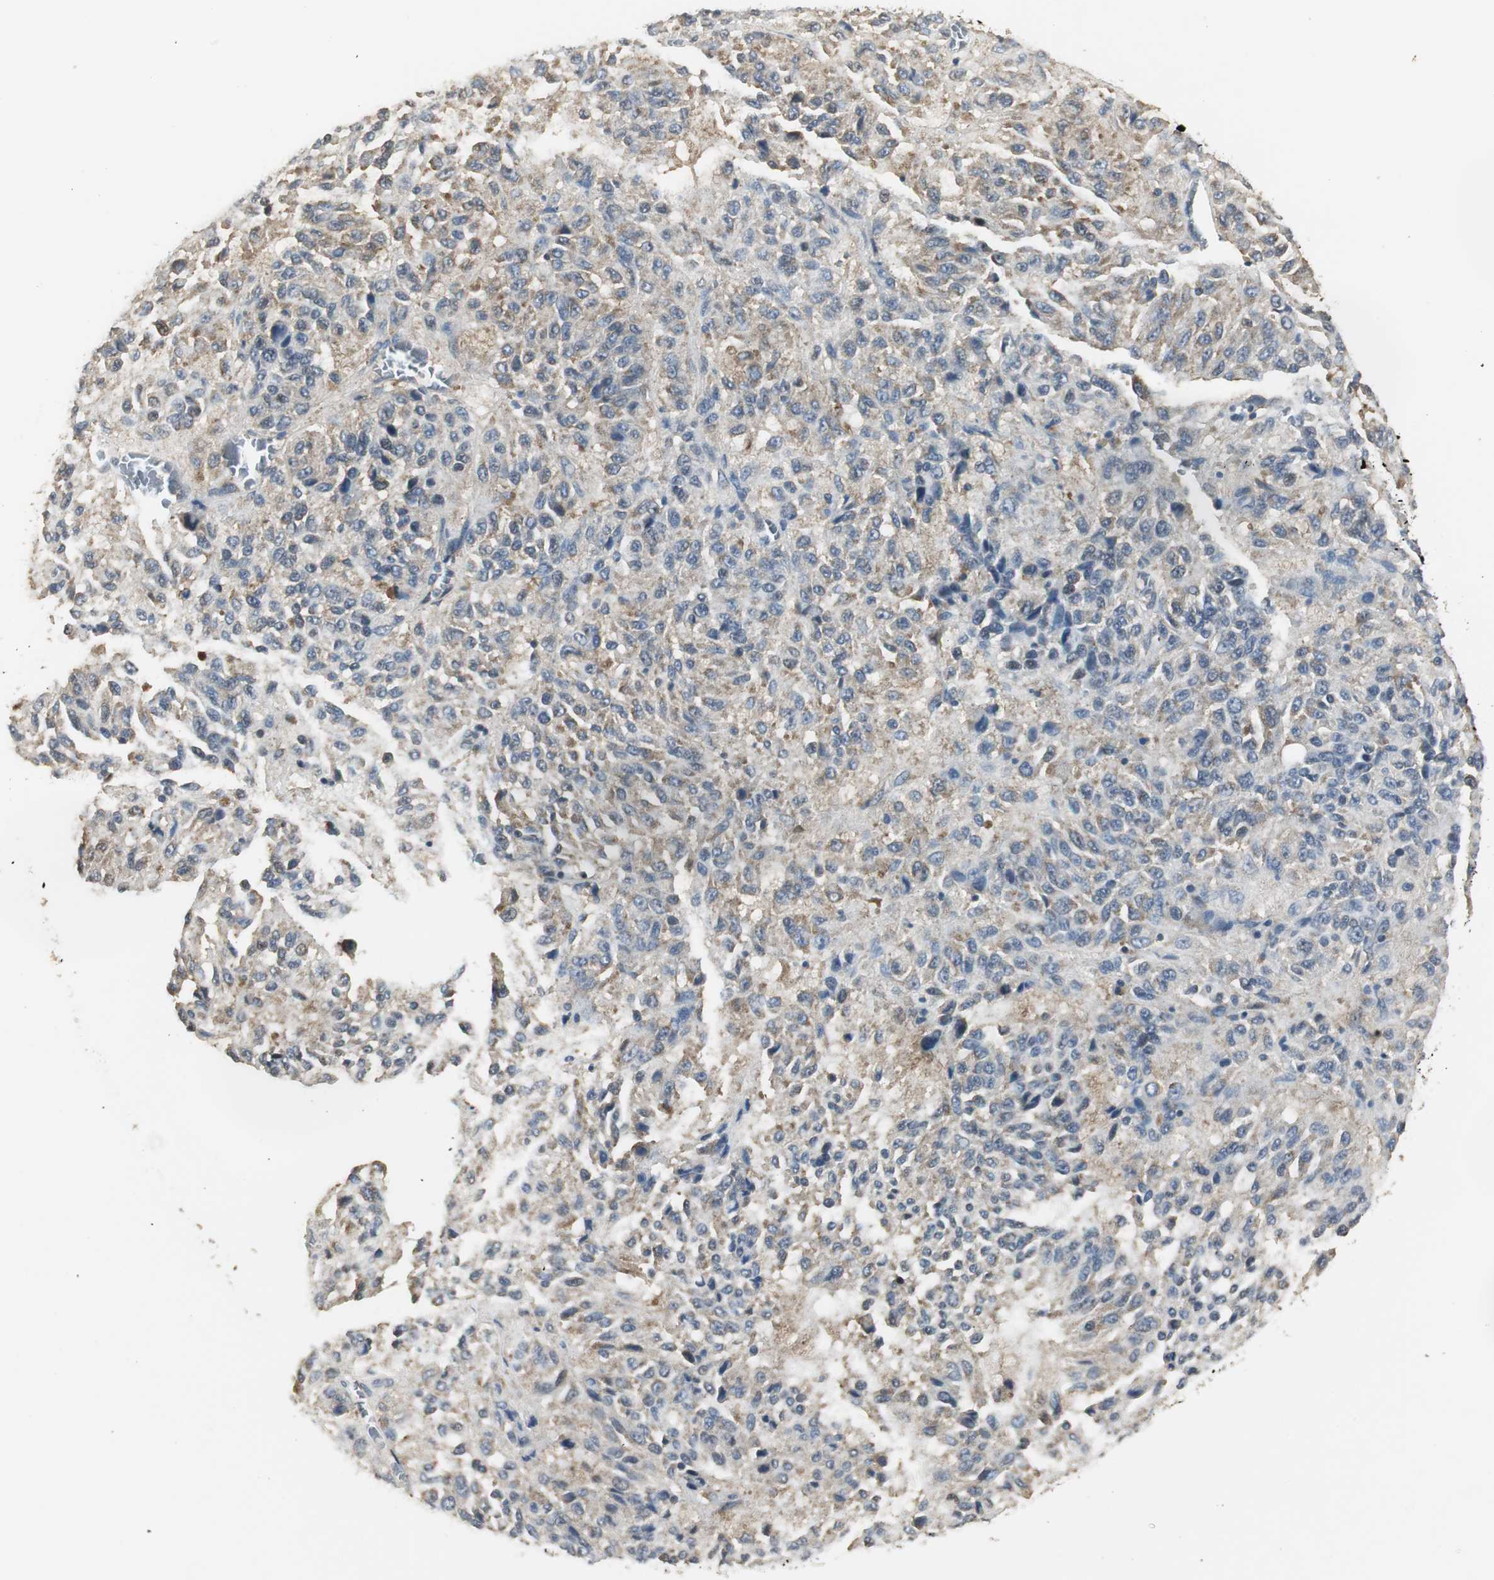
{"staining": {"intensity": "weak", "quantity": ">75%", "location": "cytoplasmic/membranous"}, "tissue": "melanoma", "cell_type": "Tumor cells", "image_type": "cancer", "snomed": [{"axis": "morphology", "description": "Malignant melanoma, Metastatic site"}, {"axis": "topography", "description": "Lung"}], "caption": "This photomicrograph displays immunohistochemistry staining of malignant melanoma (metastatic site), with low weak cytoplasmic/membranous staining in approximately >75% of tumor cells.", "gene": "CCT5", "patient": {"sex": "male", "age": 64}}